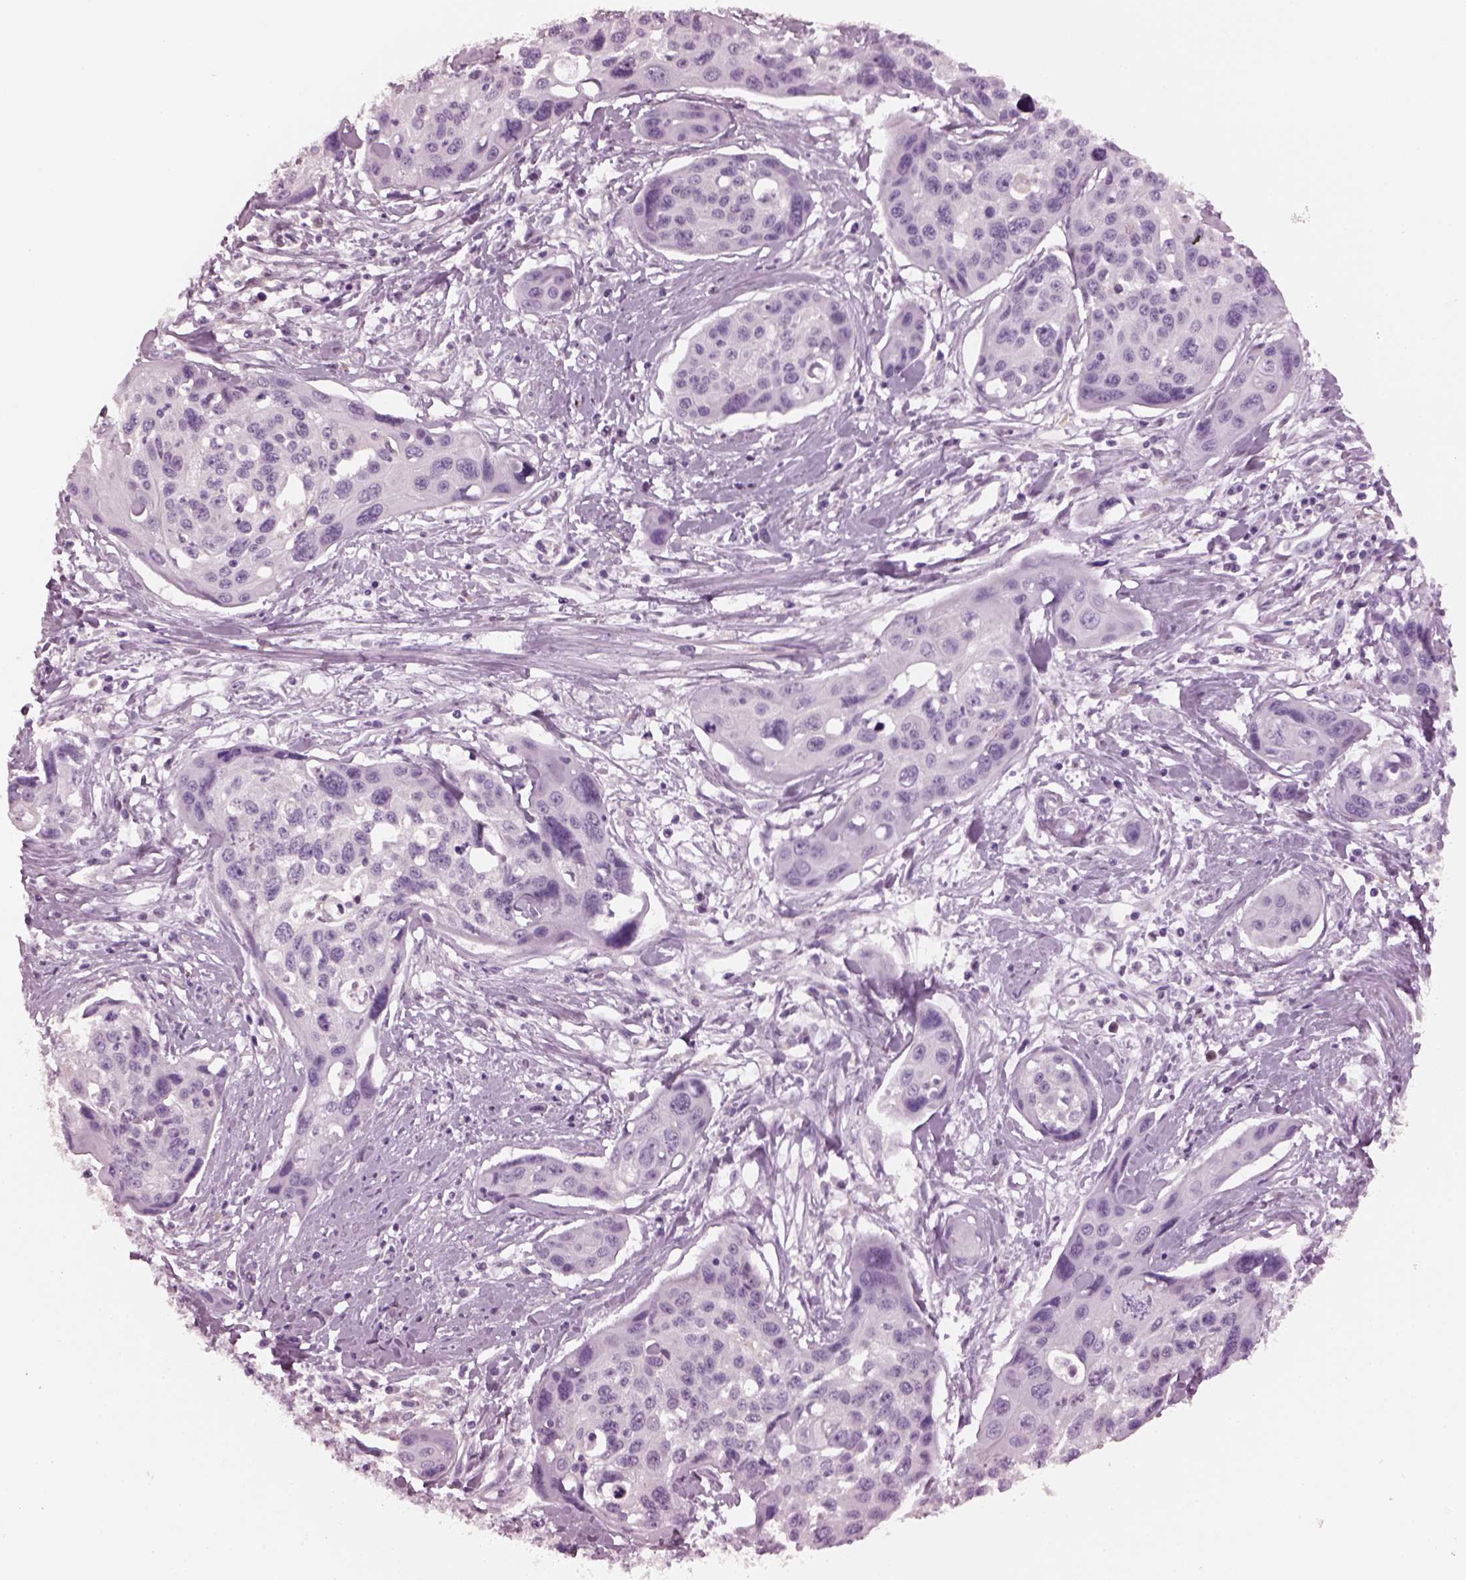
{"staining": {"intensity": "negative", "quantity": "none", "location": "none"}, "tissue": "cervical cancer", "cell_type": "Tumor cells", "image_type": "cancer", "snomed": [{"axis": "morphology", "description": "Squamous cell carcinoma, NOS"}, {"axis": "topography", "description": "Cervix"}], "caption": "IHC of human cervical cancer demonstrates no staining in tumor cells.", "gene": "SHTN1", "patient": {"sex": "female", "age": 31}}